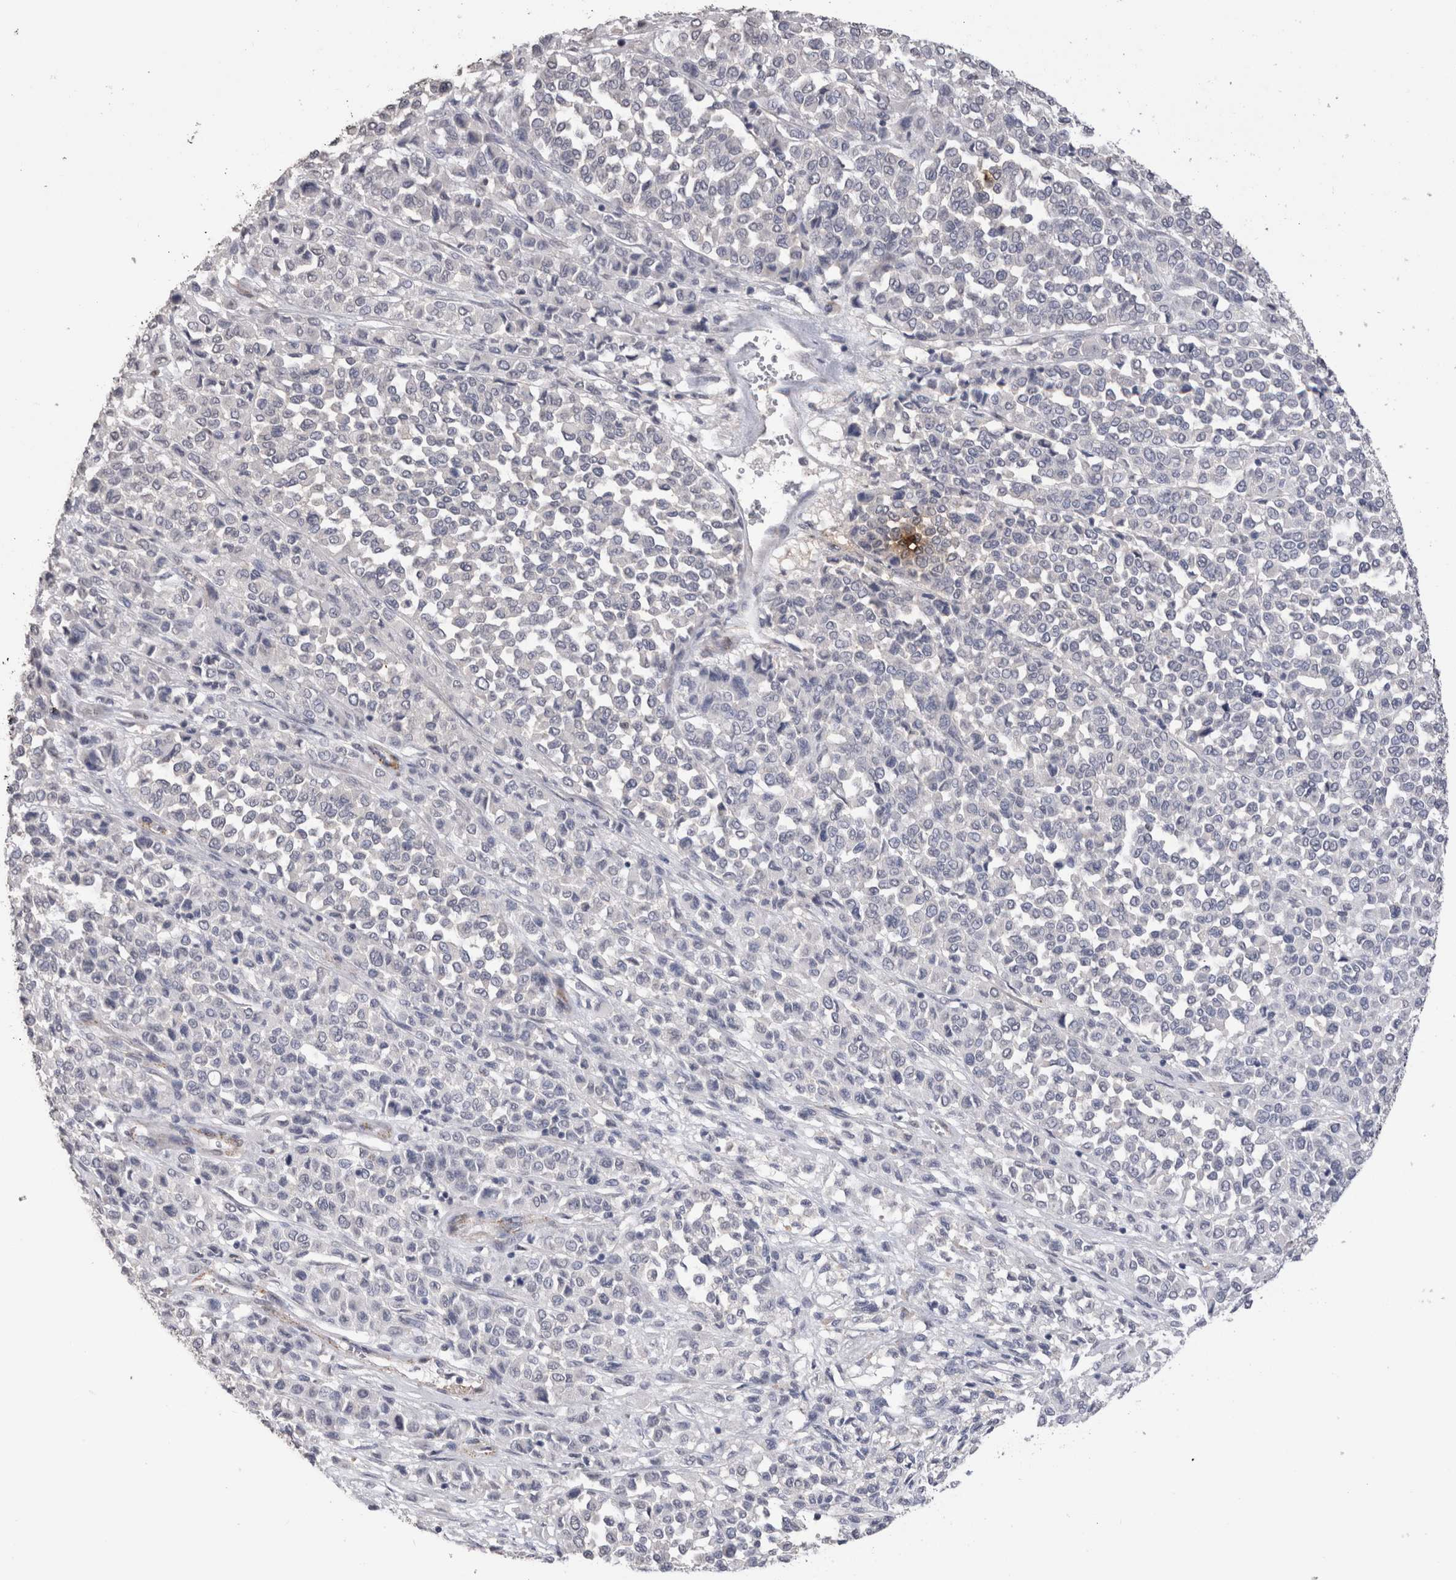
{"staining": {"intensity": "negative", "quantity": "none", "location": "none"}, "tissue": "melanoma", "cell_type": "Tumor cells", "image_type": "cancer", "snomed": [{"axis": "morphology", "description": "Malignant melanoma, Metastatic site"}, {"axis": "topography", "description": "Pancreas"}], "caption": "This is an immunohistochemistry (IHC) histopathology image of melanoma. There is no staining in tumor cells.", "gene": "CDH6", "patient": {"sex": "female", "age": 30}}